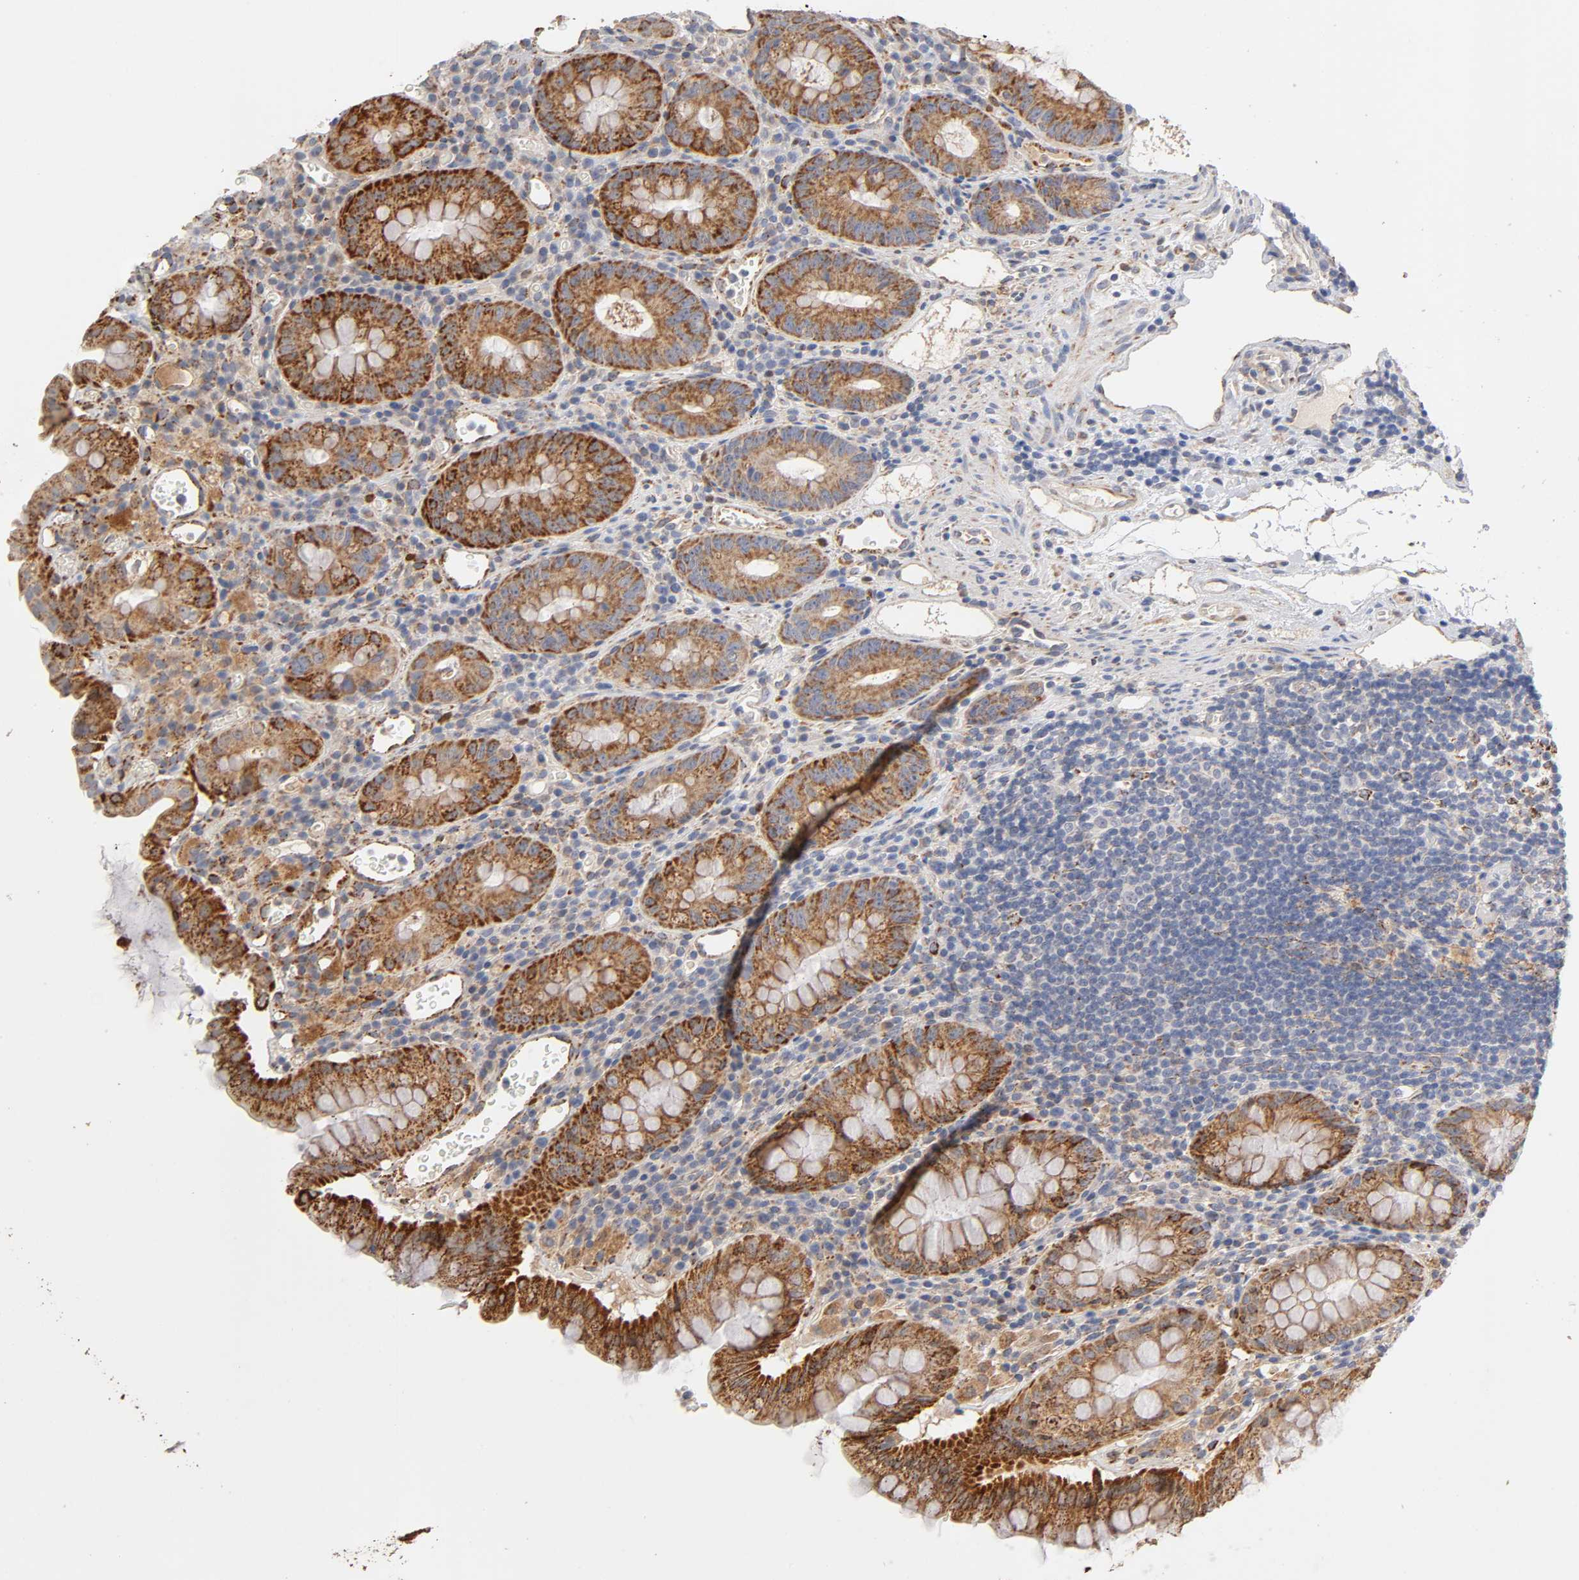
{"staining": {"intensity": "negative", "quantity": "none", "location": "none"}, "tissue": "colon", "cell_type": "Endothelial cells", "image_type": "normal", "snomed": [{"axis": "morphology", "description": "Normal tissue, NOS"}, {"axis": "topography", "description": "Colon"}], "caption": "DAB immunohistochemical staining of benign colon exhibits no significant expression in endothelial cells.", "gene": "ISG15", "patient": {"sex": "female", "age": 46}}